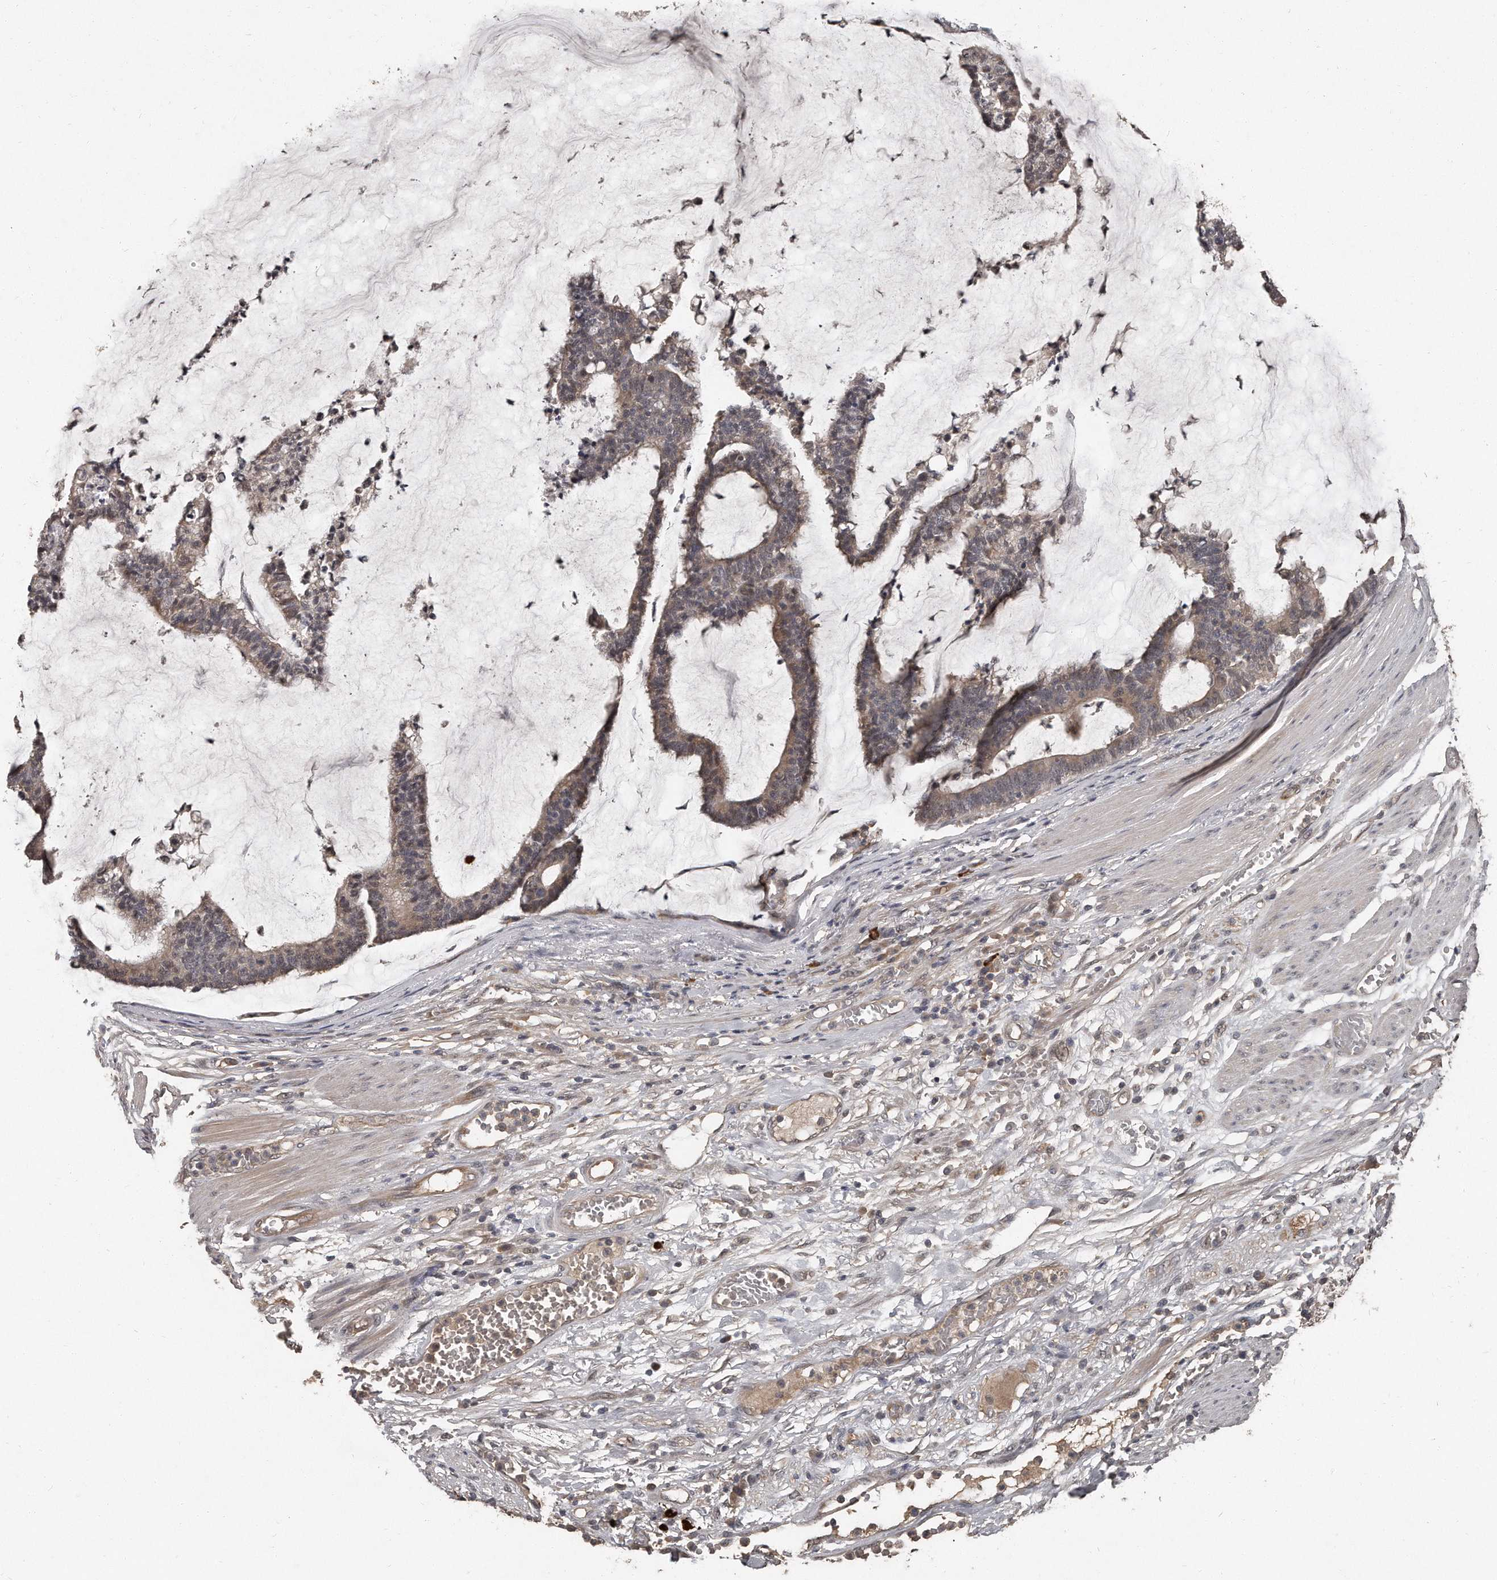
{"staining": {"intensity": "weak", "quantity": "25%-75%", "location": "cytoplasmic/membranous"}, "tissue": "colorectal cancer", "cell_type": "Tumor cells", "image_type": "cancer", "snomed": [{"axis": "morphology", "description": "Adenocarcinoma, NOS"}, {"axis": "topography", "description": "Colon"}], "caption": "Immunohistochemical staining of colorectal adenocarcinoma exhibits low levels of weak cytoplasmic/membranous protein staining in about 25%-75% of tumor cells. Nuclei are stained in blue.", "gene": "GRB10", "patient": {"sex": "female", "age": 84}}